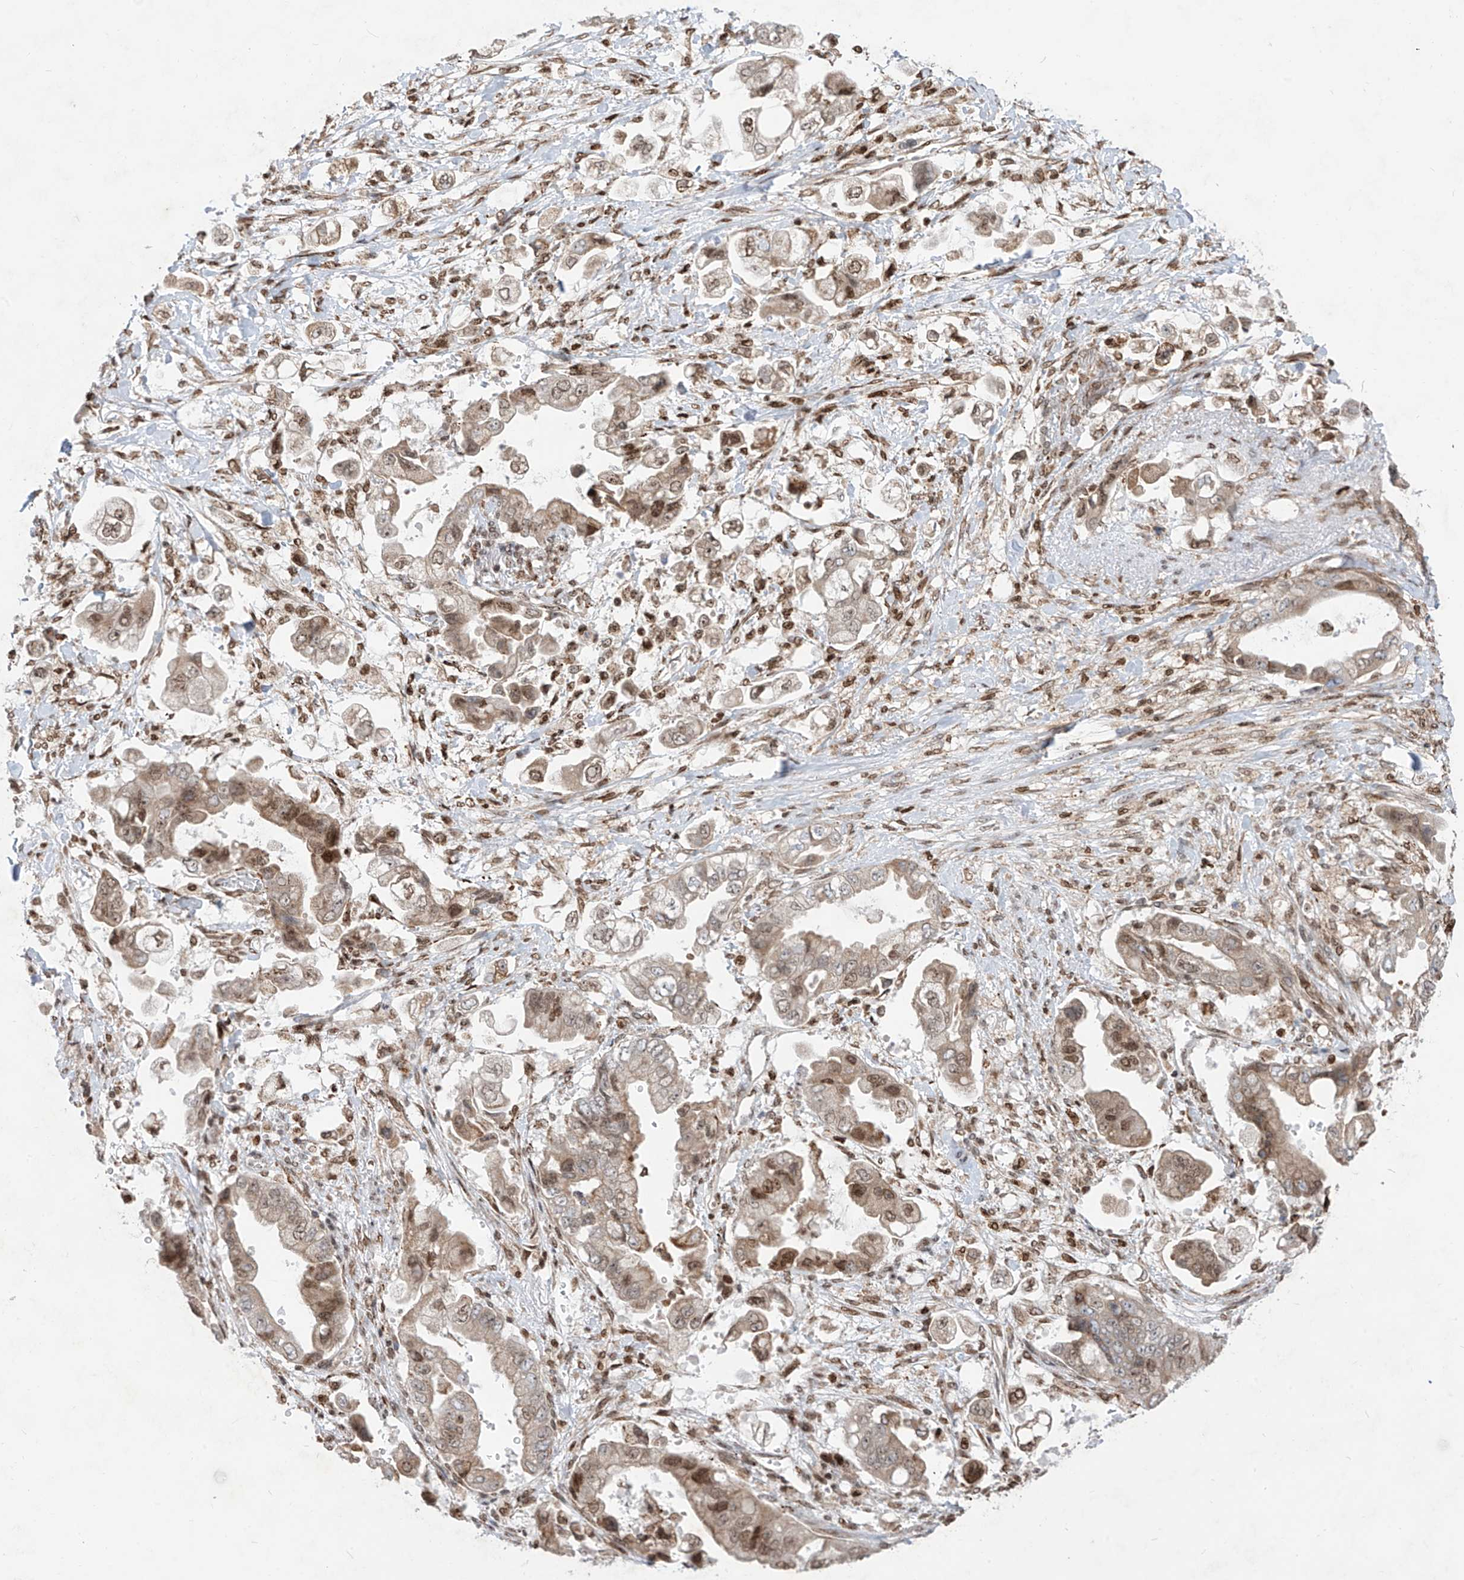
{"staining": {"intensity": "moderate", "quantity": "25%-75%", "location": "cytoplasmic/membranous,nuclear"}, "tissue": "stomach cancer", "cell_type": "Tumor cells", "image_type": "cancer", "snomed": [{"axis": "morphology", "description": "Adenocarcinoma, NOS"}, {"axis": "topography", "description": "Stomach"}], "caption": "DAB (3,3'-diaminobenzidine) immunohistochemical staining of stomach cancer shows moderate cytoplasmic/membranous and nuclear protein staining in approximately 25%-75% of tumor cells.", "gene": "ZBTB8A", "patient": {"sex": "male", "age": 62}}